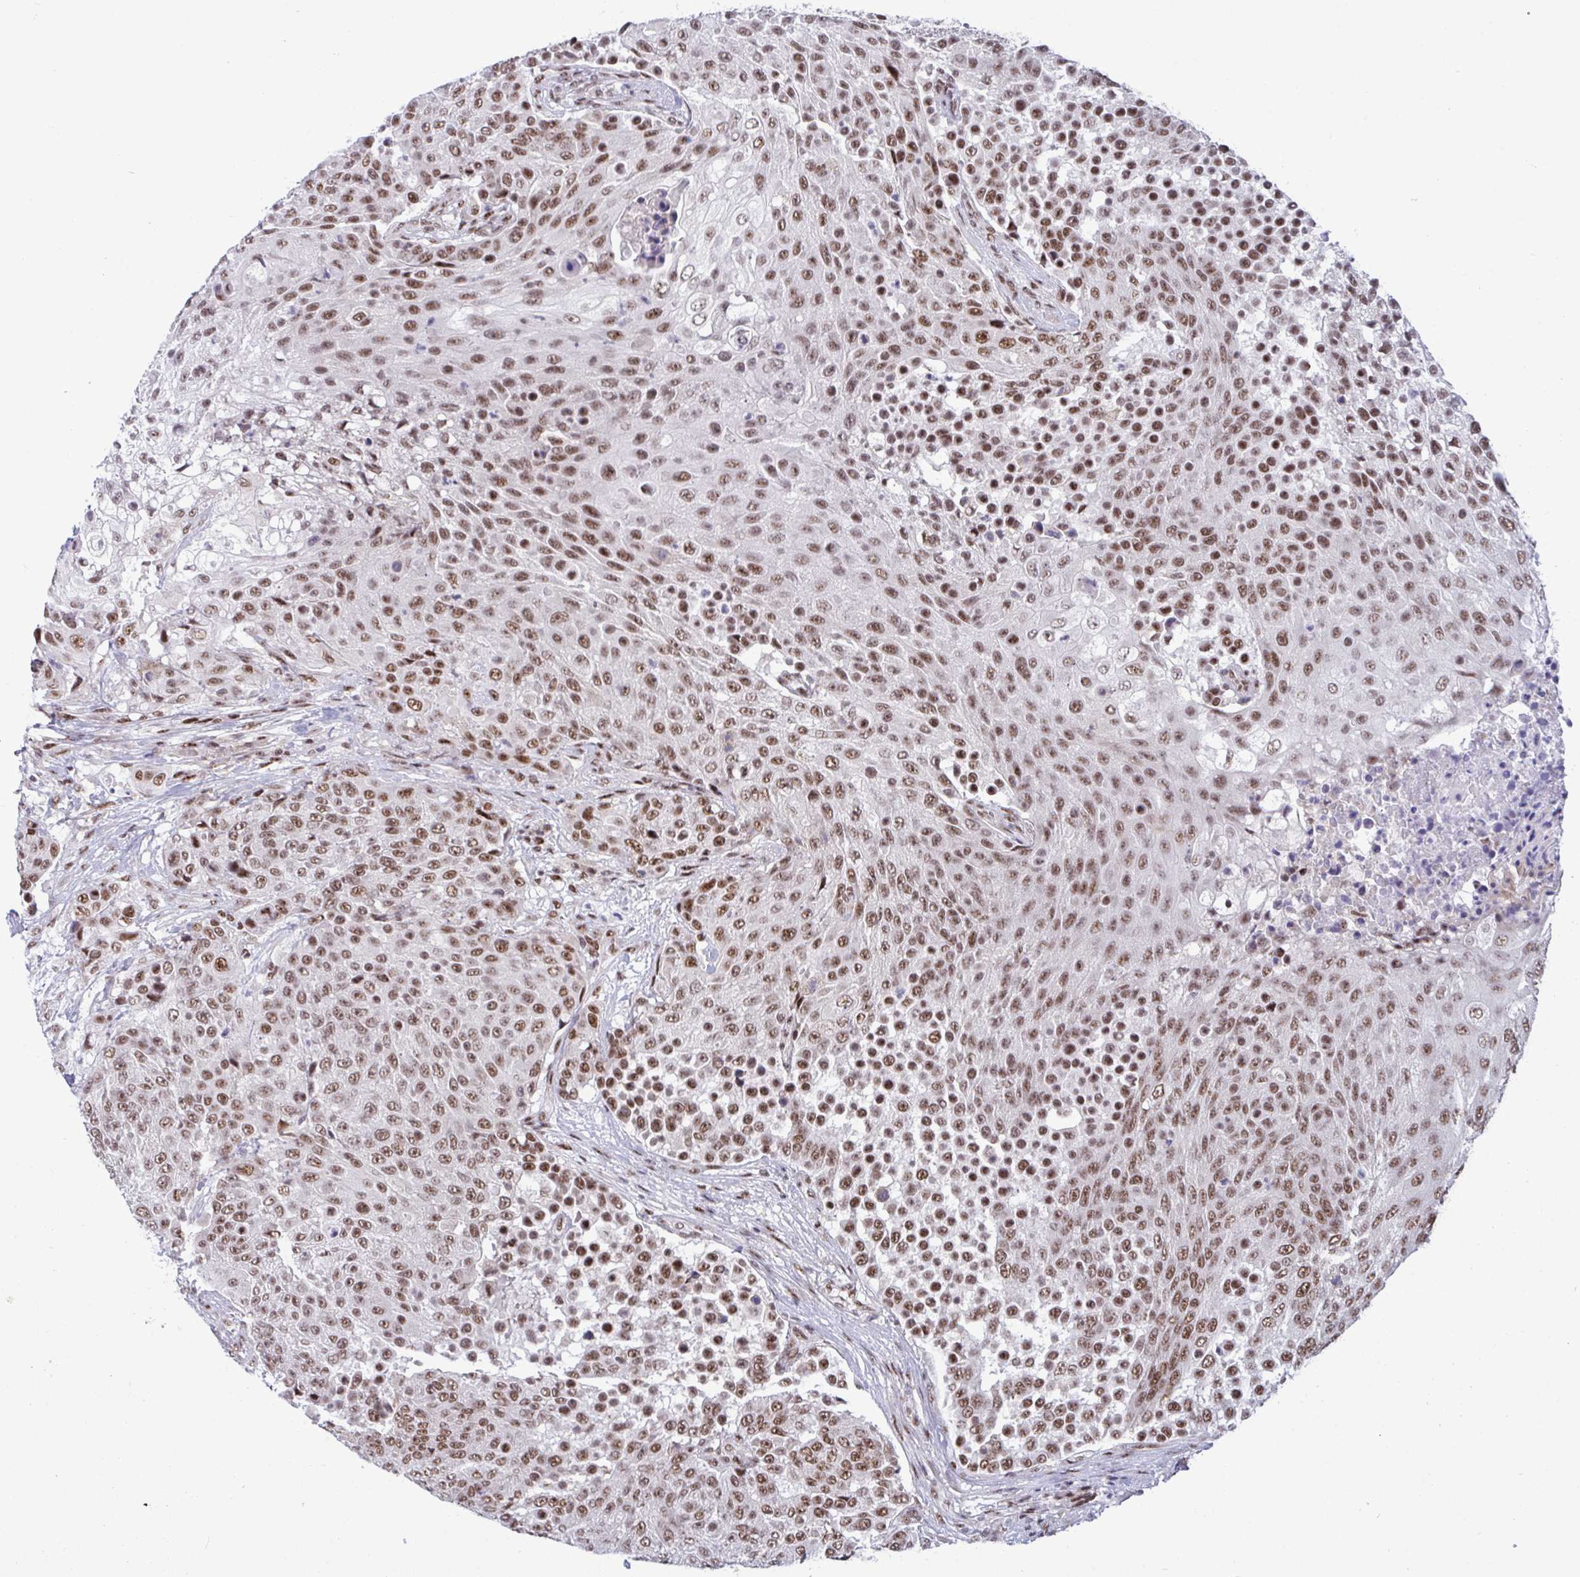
{"staining": {"intensity": "moderate", "quantity": ">75%", "location": "nuclear"}, "tissue": "urothelial cancer", "cell_type": "Tumor cells", "image_type": "cancer", "snomed": [{"axis": "morphology", "description": "Urothelial carcinoma, High grade"}, {"axis": "topography", "description": "Urinary bladder"}], "caption": "A micrograph of urothelial cancer stained for a protein reveals moderate nuclear brown staining in tumor cells. The protein of interest is shown in brown color, while the nuclei are stained blue.", "gene": "WBP11", "patient": {"sex": "female", "age": 63}}